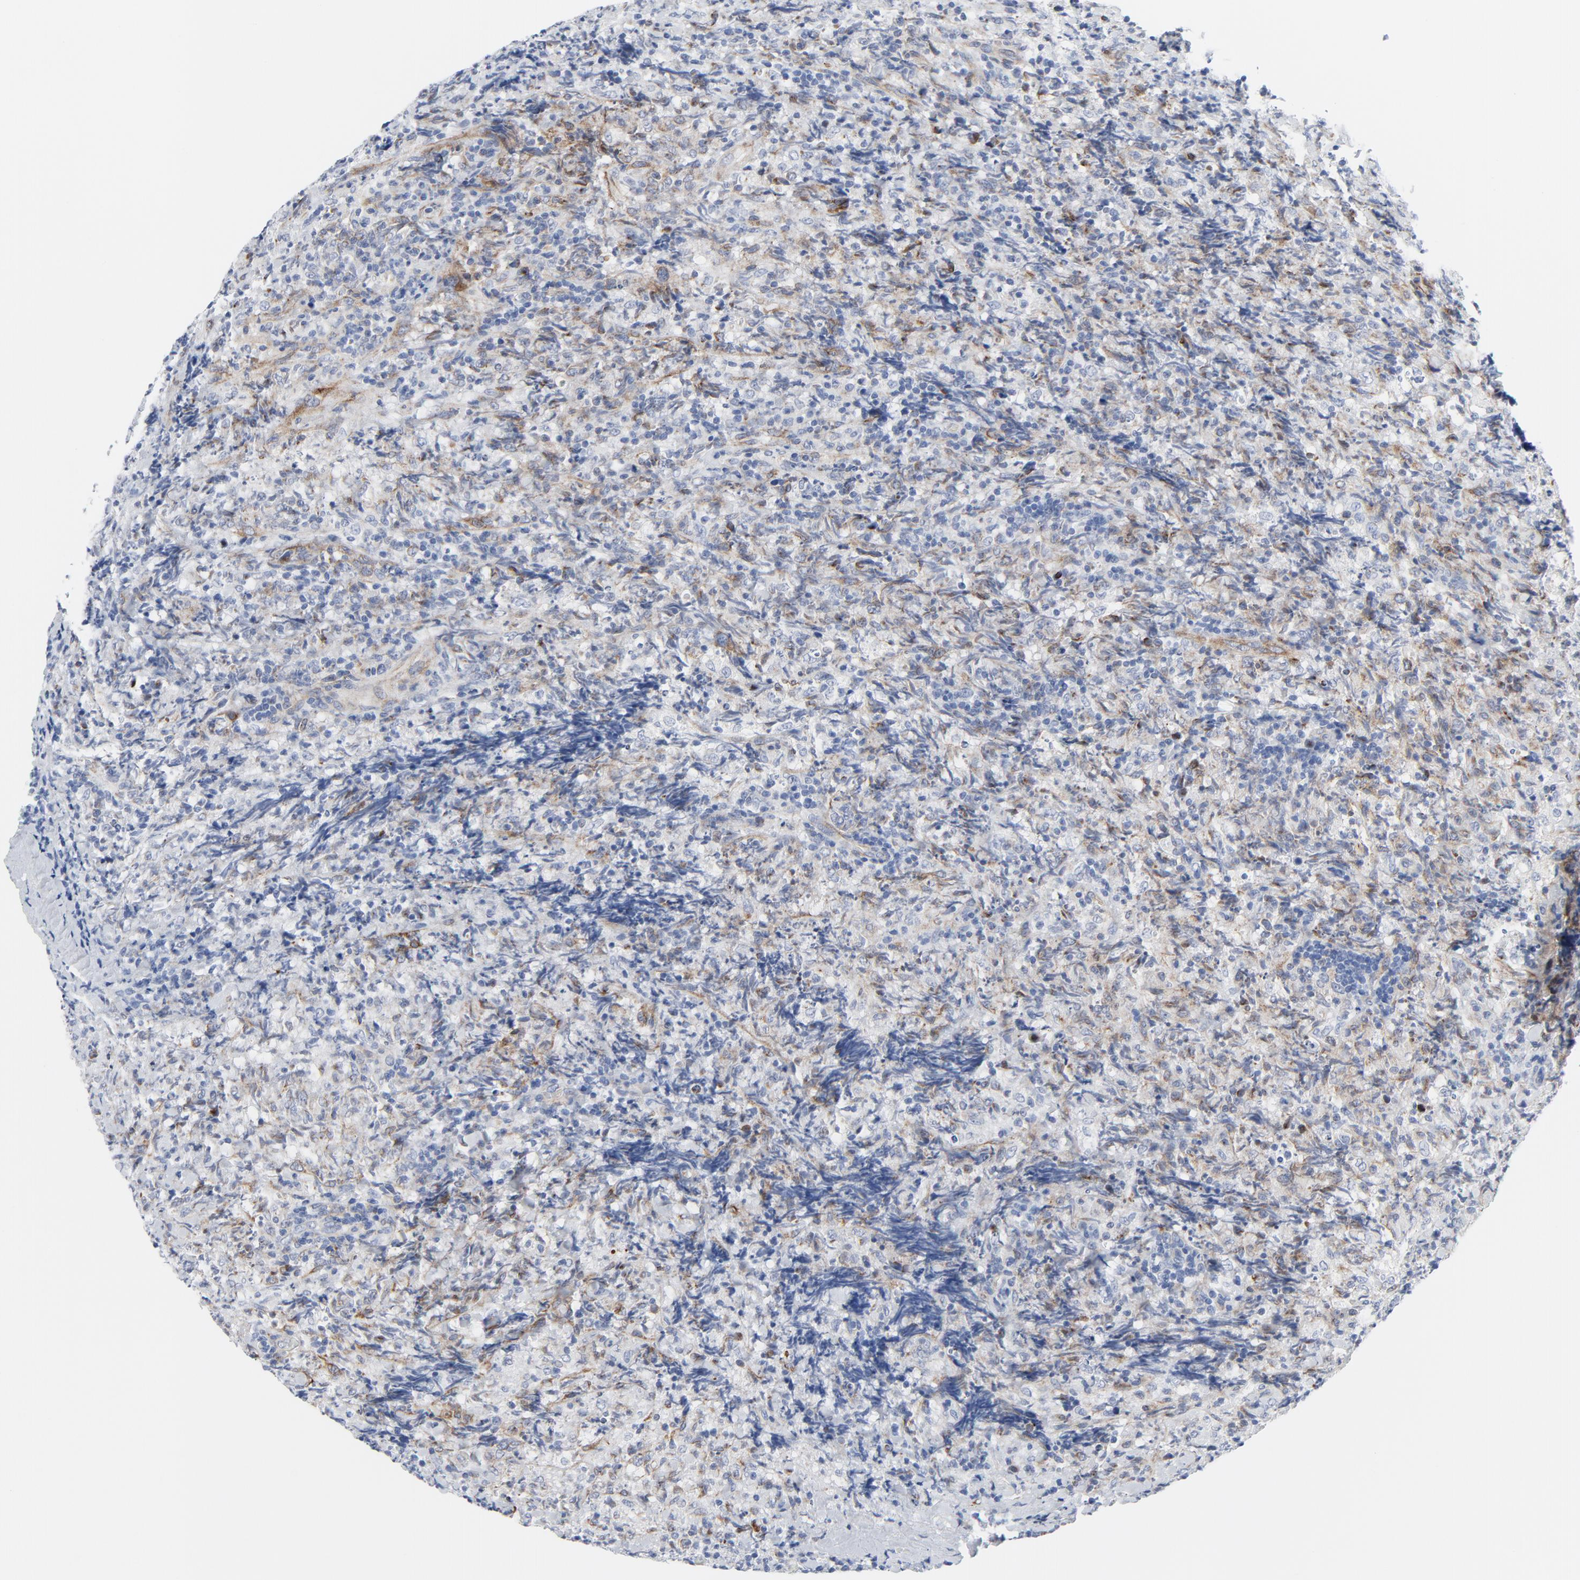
{"staining": {"intensity": "weak", "quantity": "<25%", "location": "cytoplasmic/membranous"}, "tissue": "lymphoma", "cell_type": "Tumor cells", "image_type": "cancer", "snomed": [{"axis": "morphology", "description": "Malignant lymphoma, non-Hodgkin's type, High grade"}, {"axis": "topography", "description": "Tonsil"}], "caption": "Histopathology image shows no significant protein staining in tumor cells of malignant lymphoma, non-Hodgkin's type (high-grade). (DAB (3,3'-diaminobenzidine) IHC visualized using brightfield microscopy, high magnification).", "gene": "TUBB1", "patient": {"sex": "female", "age": 36}}